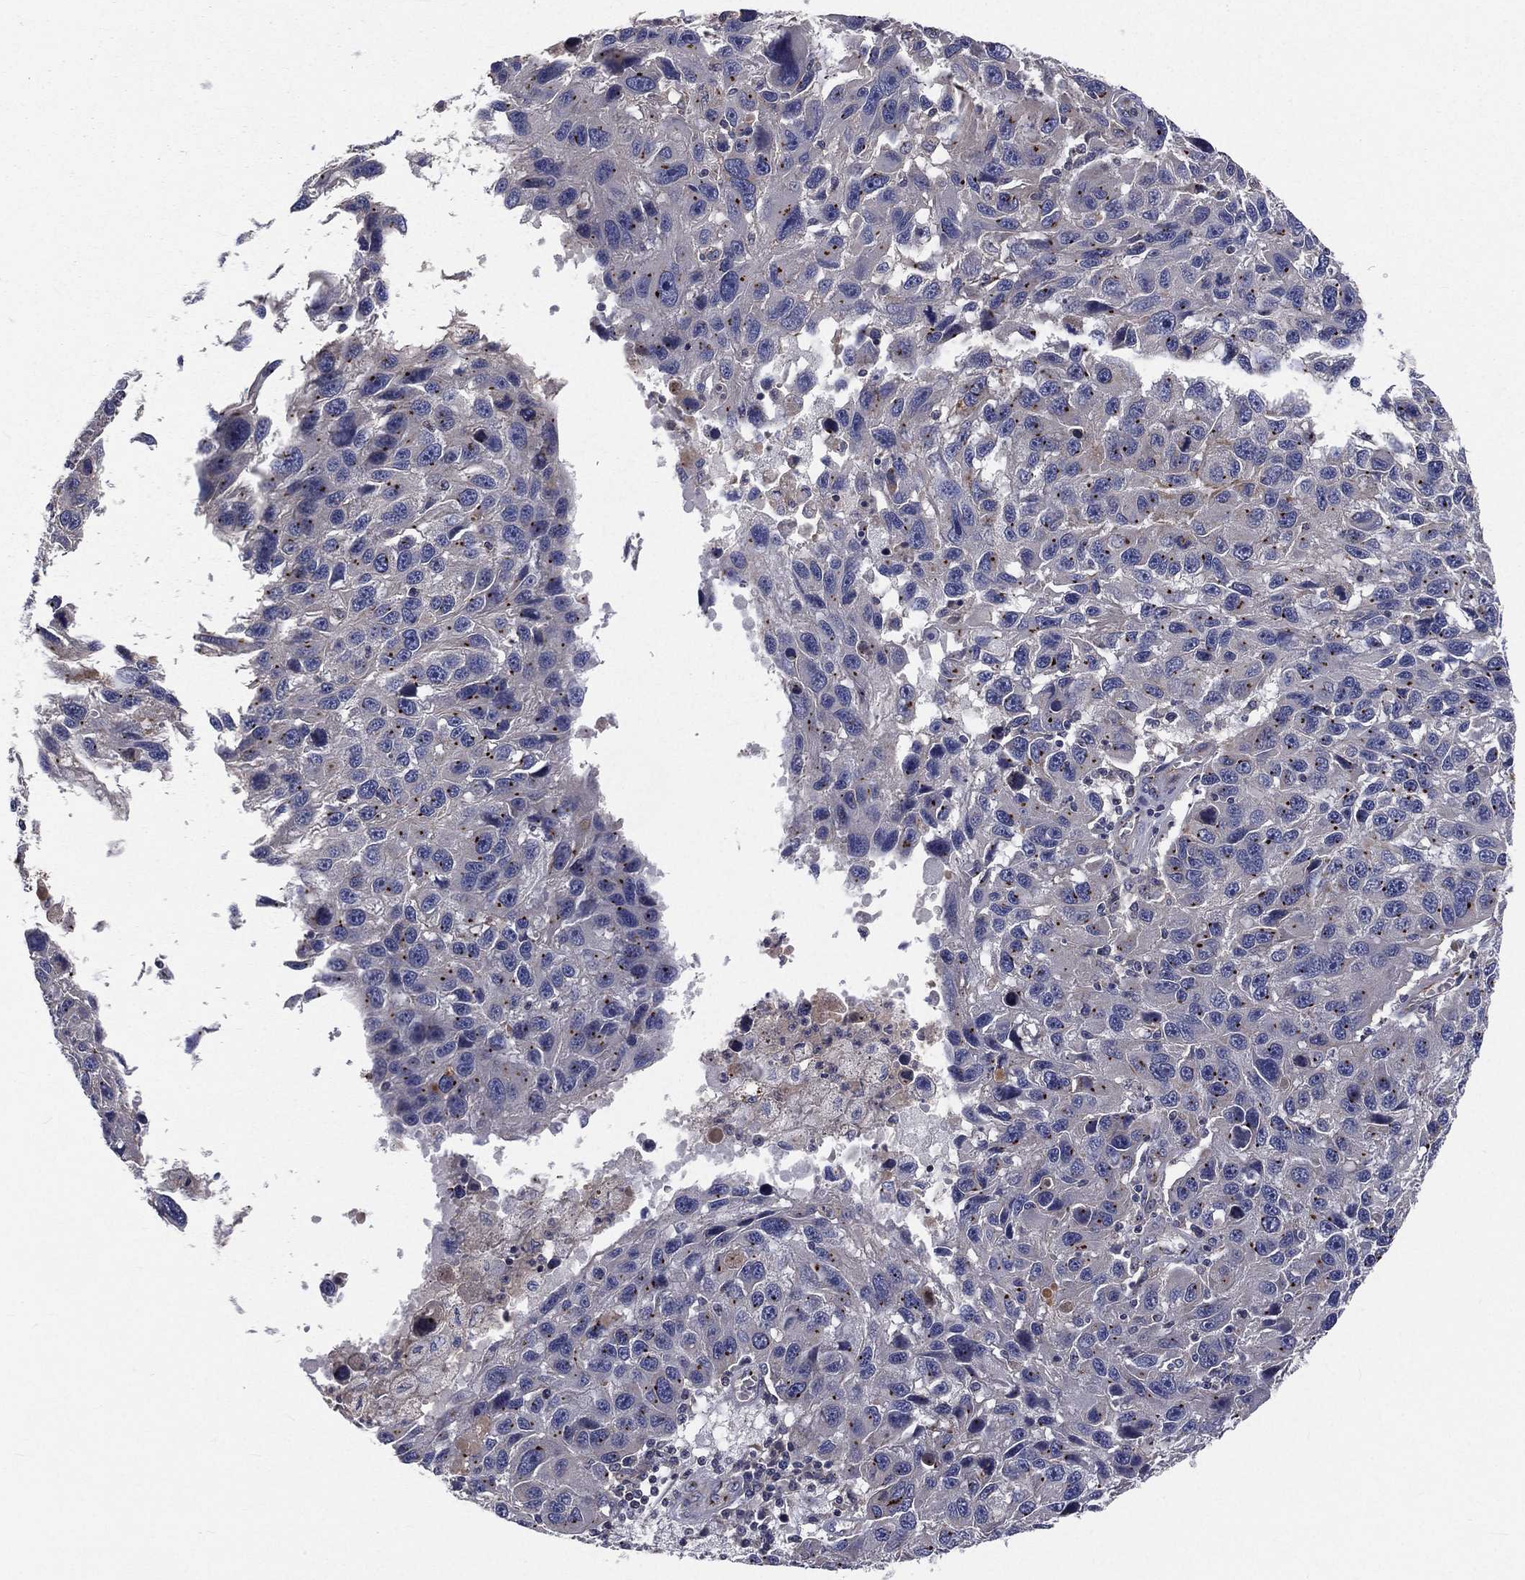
{"staining": {"intensity": "moderate", "quantity": "<25%", "location": "cytoplasmic/membranous"}, "tissue": "melanoma", "cell_type": "Tumor cells", "image_type": "cancer", "snomed": [{"axis": "morphology", "description": "Malignant melanoma, NOS"}, {"axis": "topography", "description": "Skin"}], "caption": "Immunohistochemistry photomicrograph of neoplastic tissue: human melanoma stained using immunohistochemistry shows low levels of moderate protein expression localized specifically in the cytoplasmic/membranous of tumor cells, appearing as a cytoplasmic/membranous brown color.", "gene": "CROCC", "patient": {"sex": "male", "age": 53}}